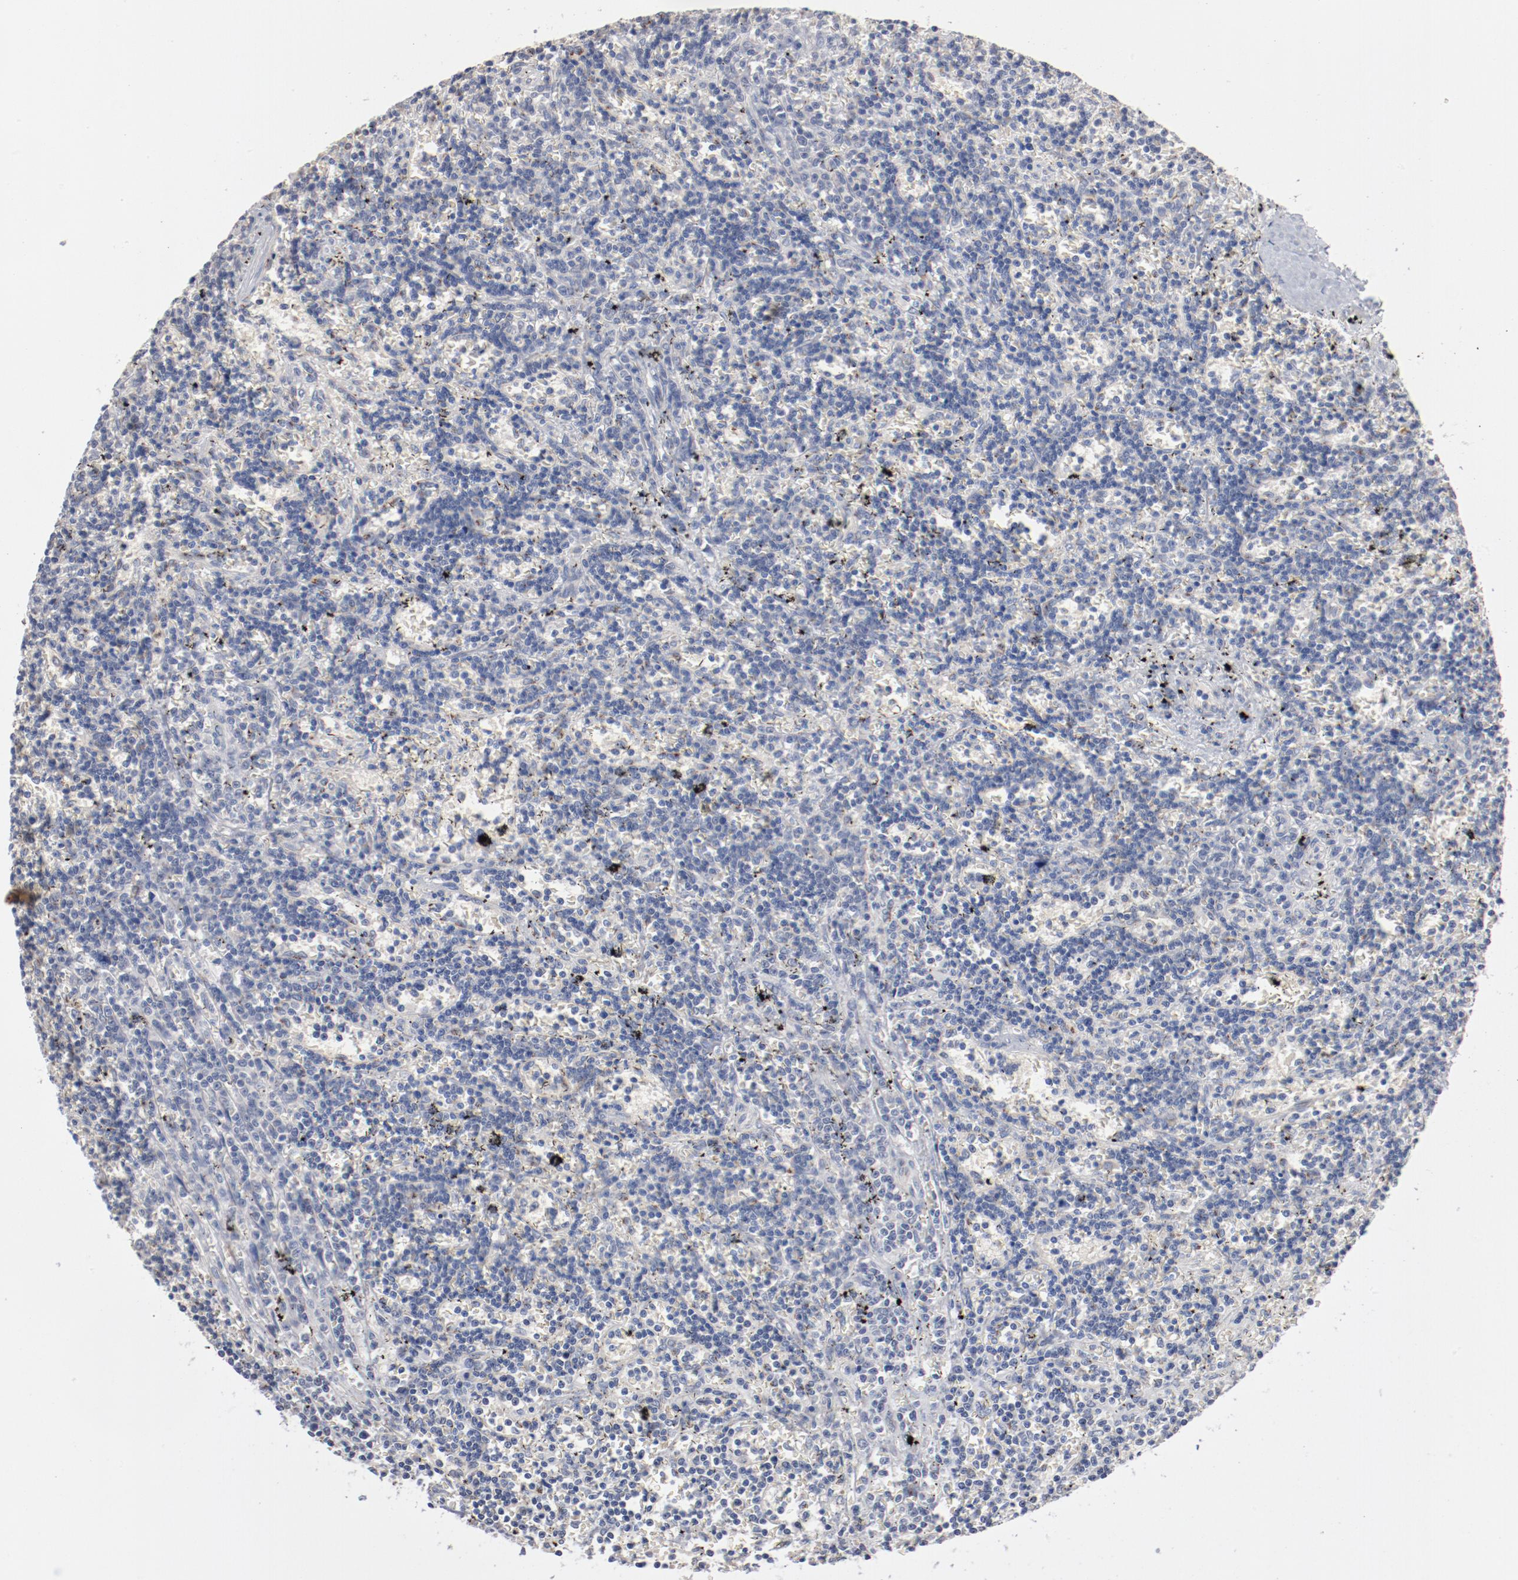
{"staining": {"intensity": "negative", "quantity": "none", "location": "none"}, "tissue": "lymphoma", "cell_type": "Tumor cells", "image_type": "cancer", "snomed": [{"axis": "morphology", "description": "Malignant lymphoma, non-Hodgkin's type, Low grade"}, {"axis": "topography", "description": "Spleen"}], "caption": "An IHC photomicrograph of low-grade malignant lymphoma, non-Hodgkin's type is shown. There is no staining in tumor cells of low-grade malignant lymphoma, non-Hodgkin's type. Brightfield microscopy of immunohistochemistry (IHC) stained with DAB (brown) and hematoxylin (blue), captured at high magnification.", "gene": "AK7", "patient": {"sex": "male", "age": 60}}